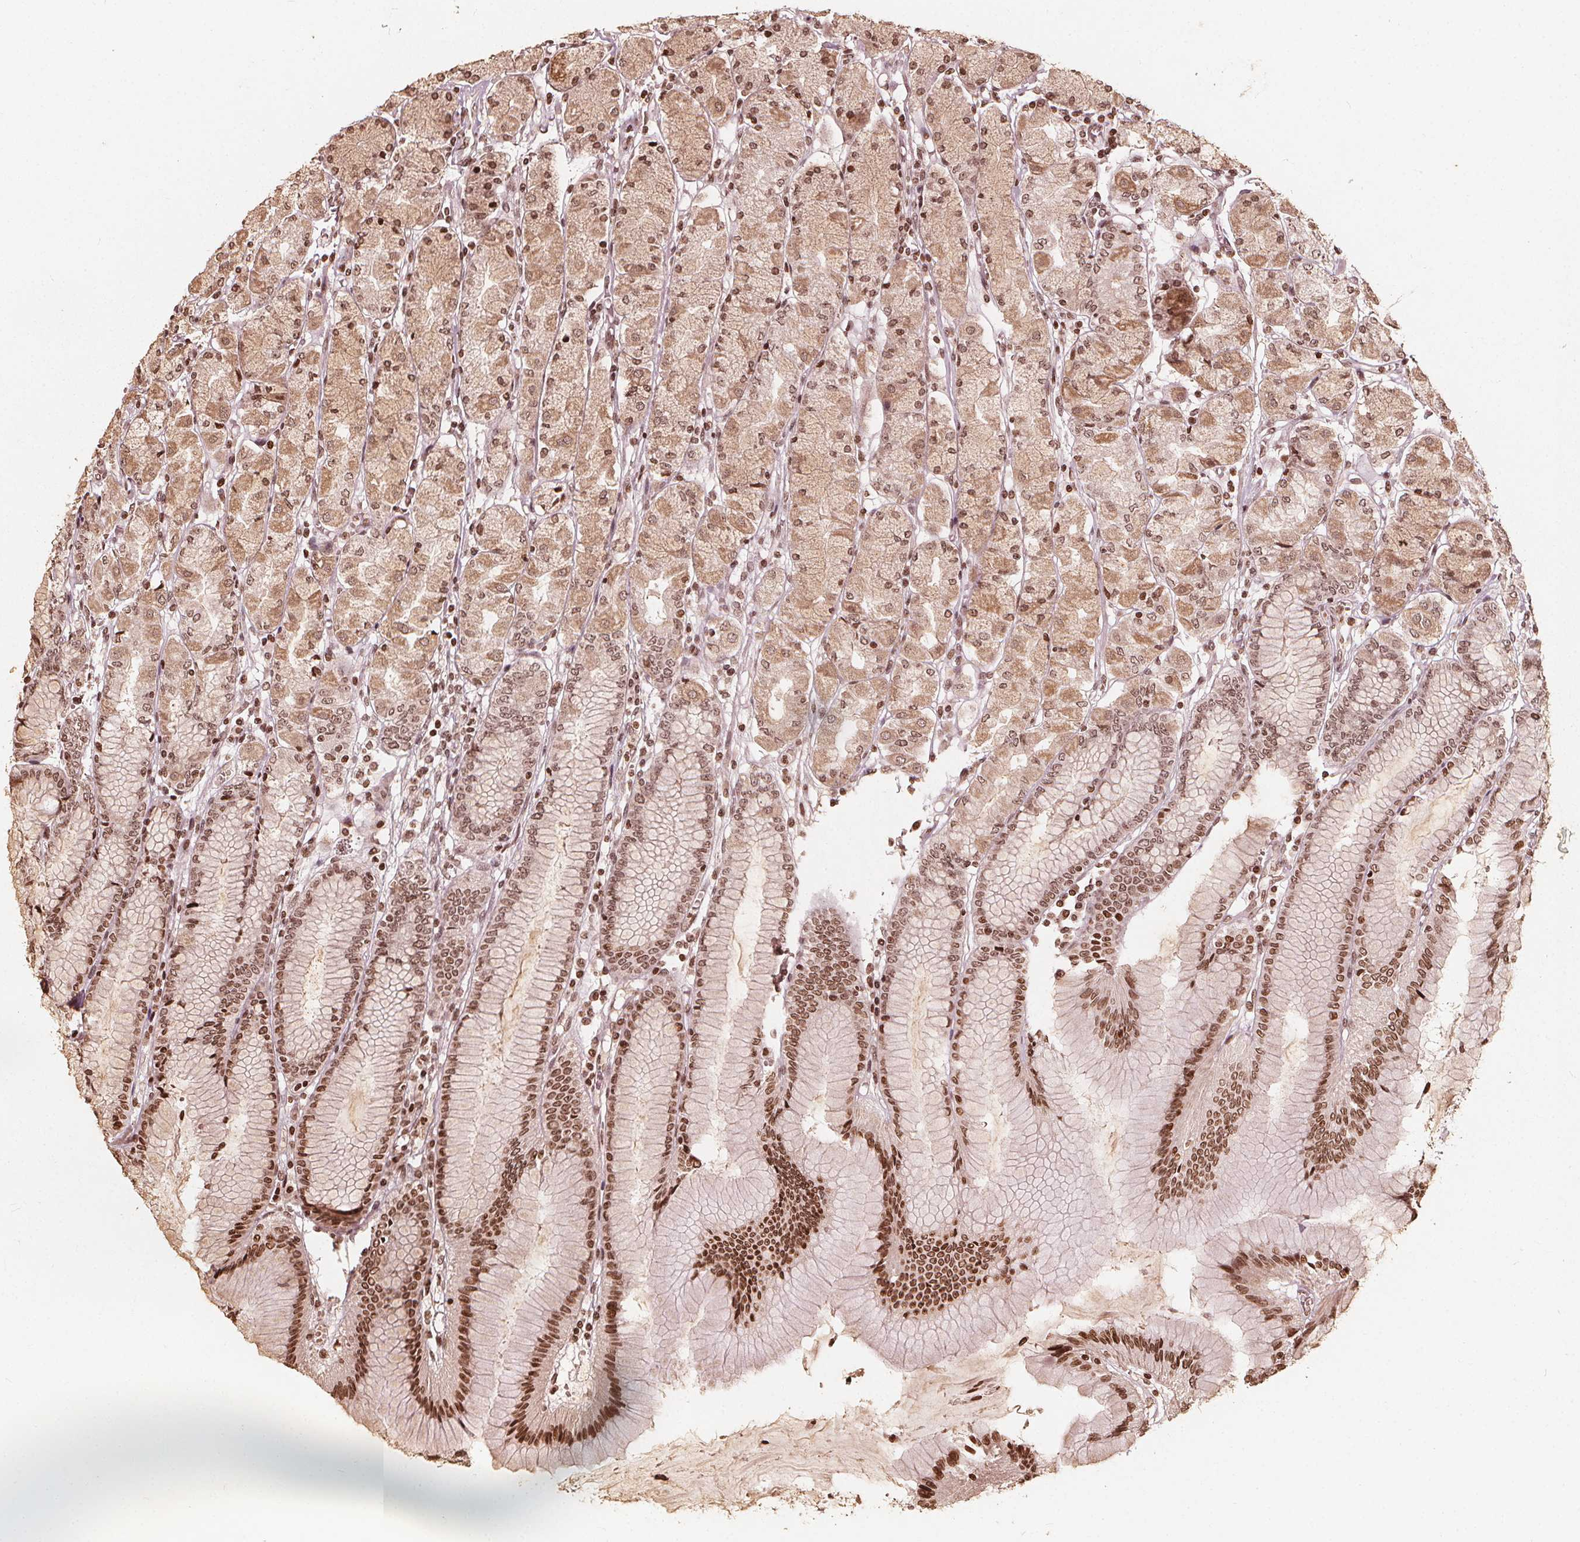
{"staining": {"intensity": "moderate", "quantity": ">75%", "location": "nuclear"}, "tissue": "stomach", "cell_type": "Glandular cells", "image_type": "normal", "snomed": [{"axis": "morphology", "description": "Normal tissue, NOS"}, {"axis": "topography", "description": "Stomach, upper"}], "caption": "Protein expression analysis of normal stomach displays moderate nuclear expression in approximately >75% of glandular cells. Using DAB (brown) and hematoxylin (blue) stains, captured at high magnification using brightfield microscopy.", "gene": "H3C14", "patient": {"sex": "male", "age": 69}}